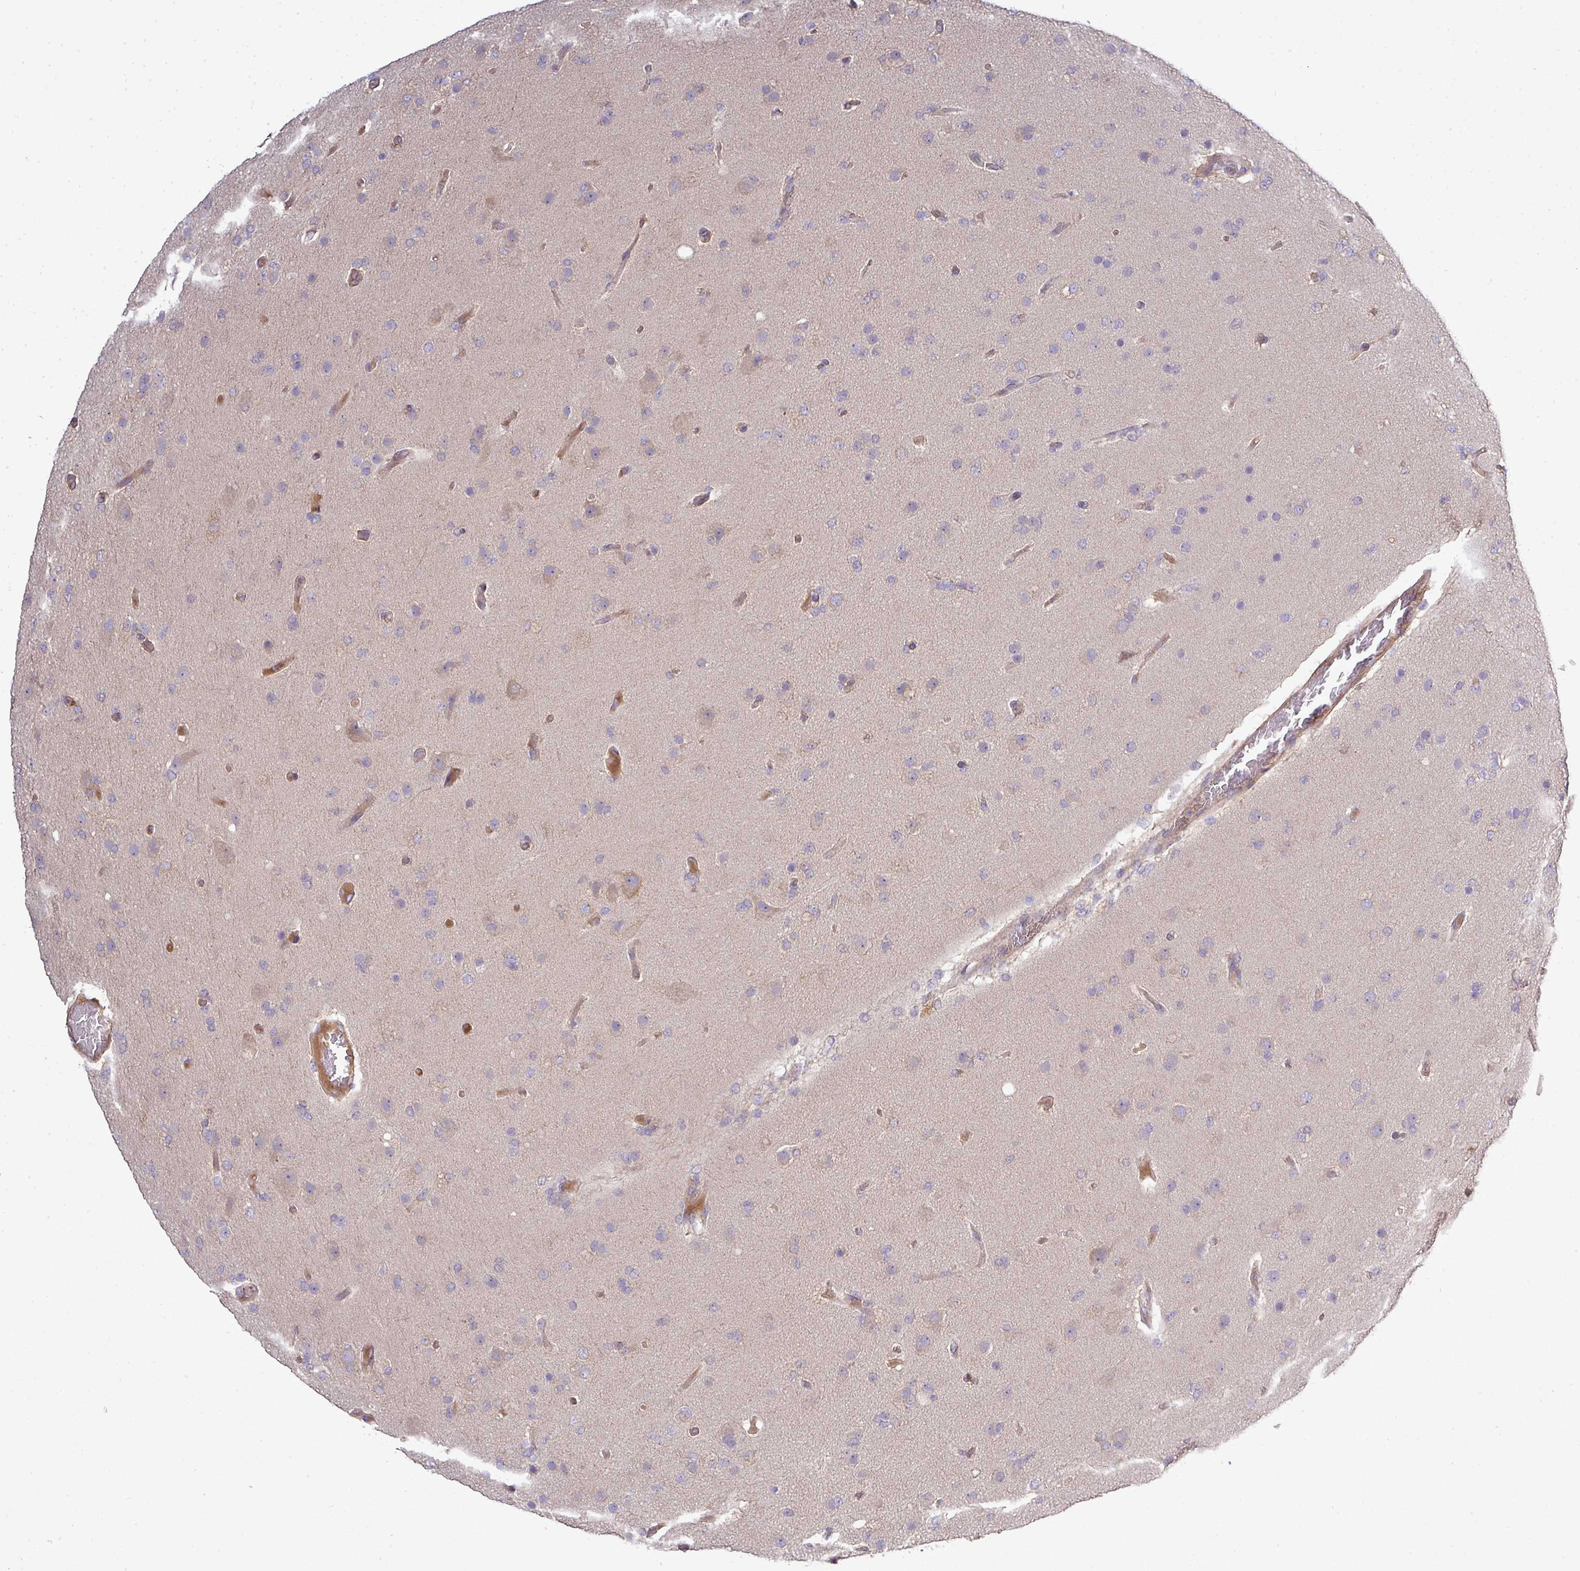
{"staining": {"intensity": "negative", "quantity": "none", "location": "none"}, "tissue": "glioma", "cell_type": "Tumor cells", "image_type": "cancer", "snomed": [{"axis": "morphology", "description": "Glioma, malignant, High grade"}, {"axis": "topography", "description": "Brain"}], "caption": "There is no significant staining in tumor cells of glioma. (Stains: DAB immunohistochemistry with hematoxylin counter stain, Microscopy: brightfield microscopy at high magnification).", "gene": "STAT5A", "patient": {"sex": "female", "age": 74}}